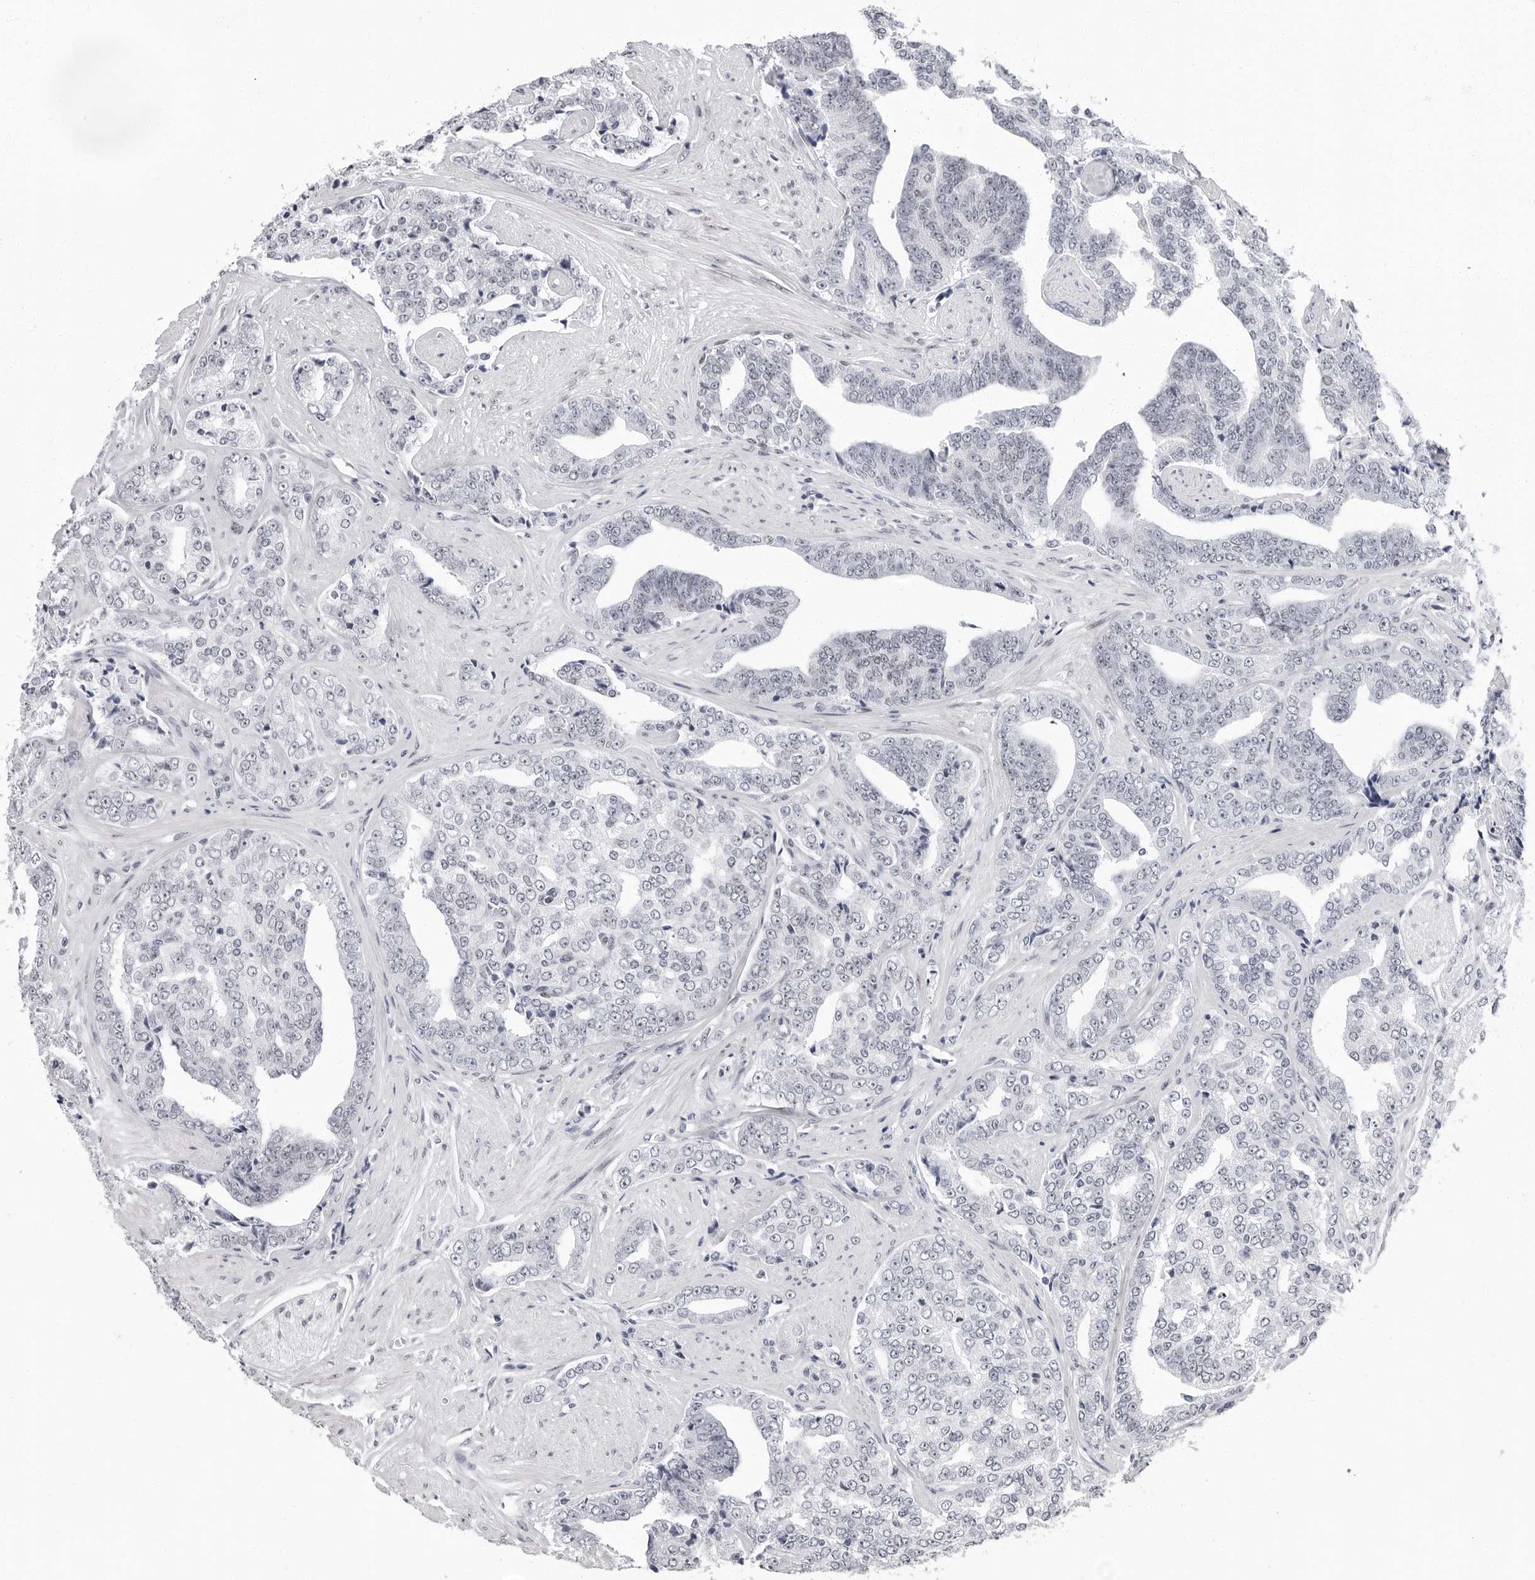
{"staining": {"intensity": "negative", "quantity": "none", "location": "none"}, "tissue": "prostate cancer", "cell_type": "Tumor cells", "image_type": "cancer", "snomed": [{"axis": "morphology", "description": "Adenocarcinoma, High grade"}, {"axis": "topography", "description": "Prostate"}], "caption": "Immunohistochemical staining of human prostate high-grade adenocarcinoma shows no significant expression in tumor cells. (DAB (3,3'-diaminobenzidine) immunohistochemistry with hematoxylin counter stain).", "gene": "VEZF1", "patient": {"sex": "male", "age": 71}}